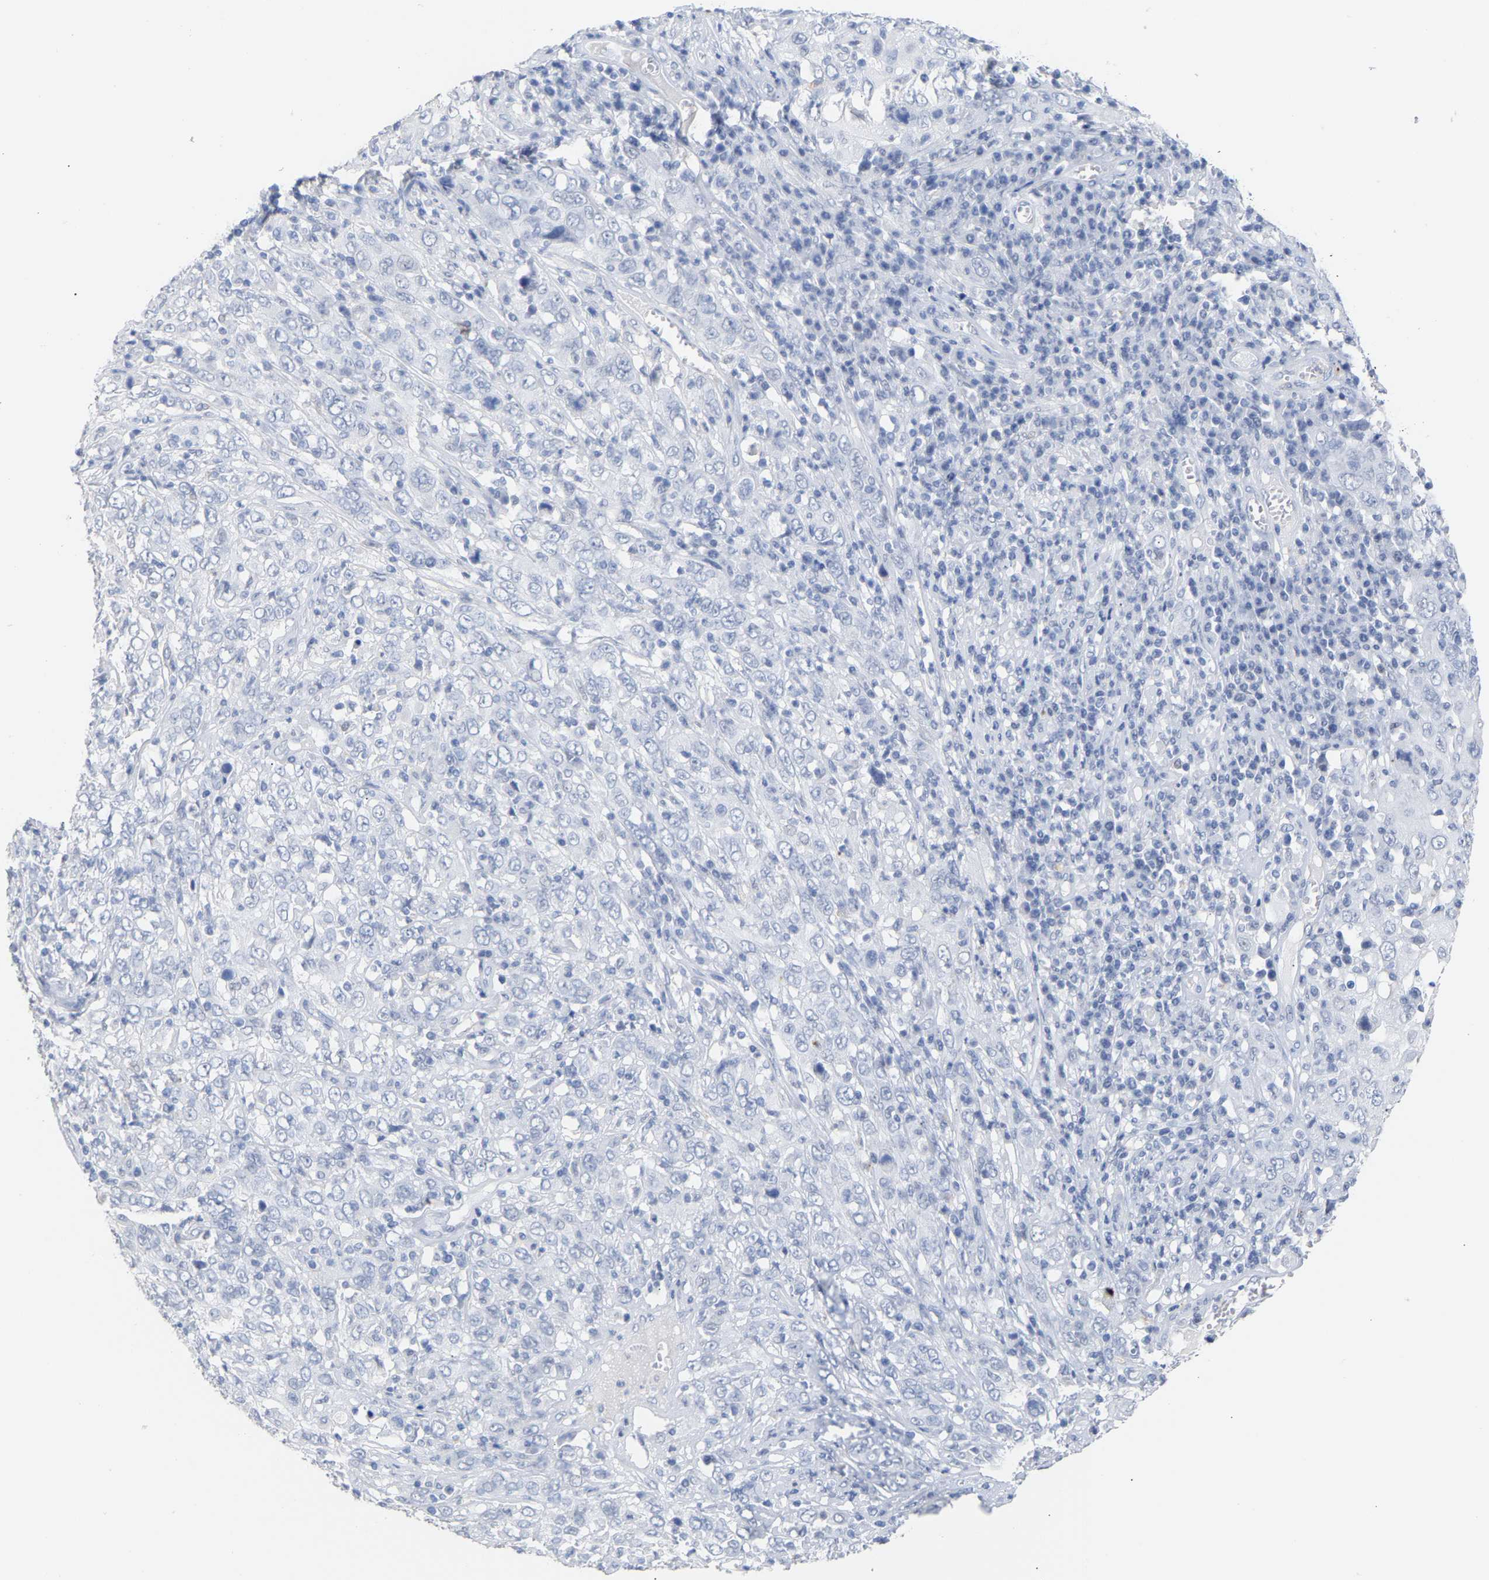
{"staining": {"intensity": "negative", "quantity": "none", "location": "none"}, "tissue": "cervical cancer", "cell_type": "Tumor cells", "image_type": "cancer", "snomed": [{"axis": "morphology", "description": "Squamous cell carcinoma, NOS"}, {"axis": "topography", "description": "Cervix"}], "caption": "Immunohistochemistry micrograph of neoplastic tissue: human cervical cancer stained with DAB (3,3'-diaminobenzidine) displays no significant protein staining in tumor cells.", "gene": "AMPH", "patient": {"sex": "female", "age": 46}}